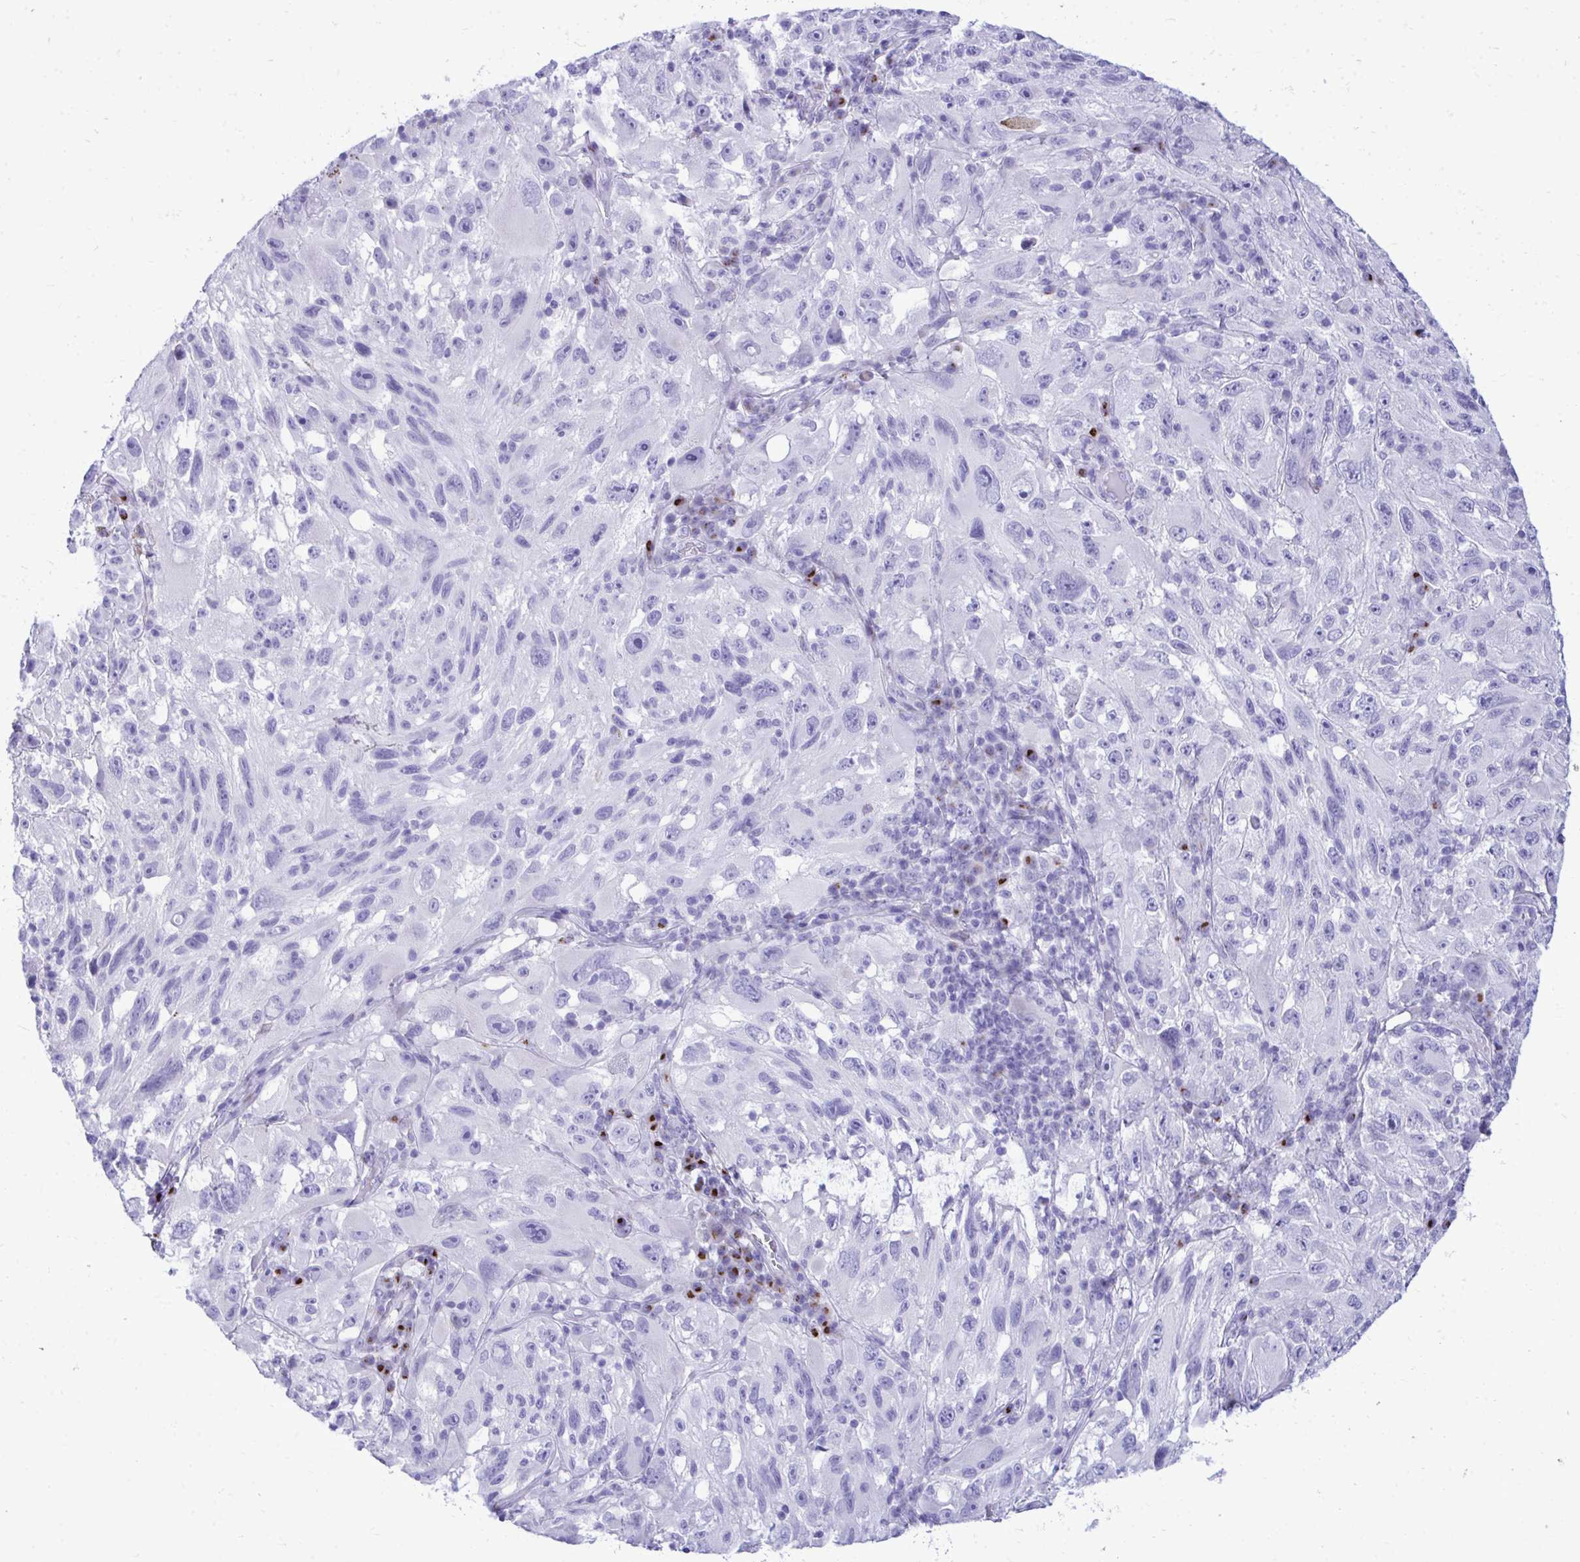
{"staining": {"intensity": "negative", "quantity": "none", "location": "none"}, "tissue": "melanoma", "cell_type": "Tumor cells", "image_type": "cancer", "snomed": [{"axis": "morphology", "description": "Malignant melanoma, NOS"}, {"axis": "topography", "description": "Skin"}], "caption": "Tumor cells are negative for protein expression in human malignant melanoma. Brightfield microscopy of immunohistochemistry (IHC) stained with DAB (brown) and hematoxylin (blue), captured at high magnification.", "gene": "ANKDD1B", "patient": {"sex": "female", "age": 71}}